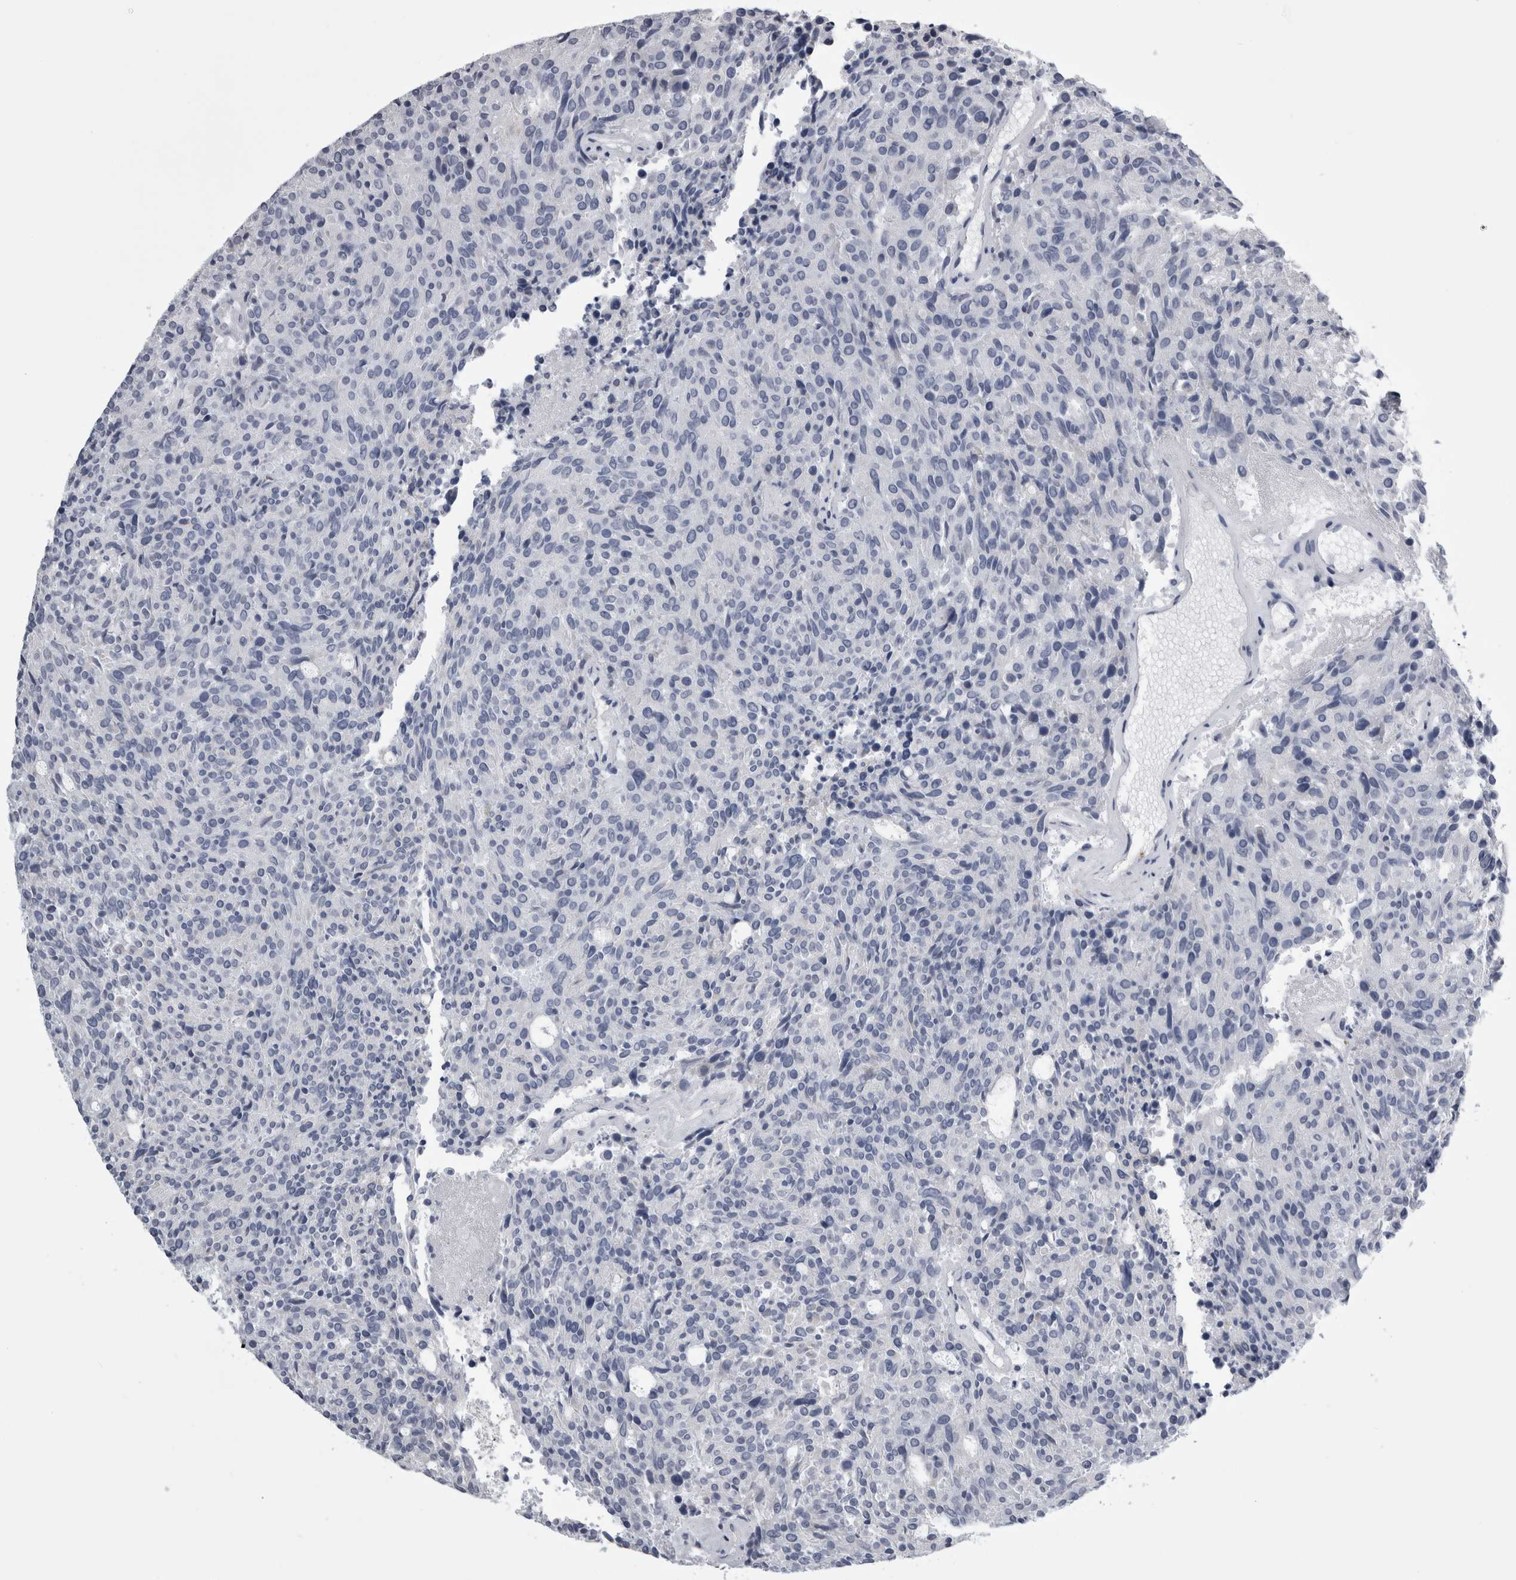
{"staining": {"intensity": "negative", "quantity": "none", "location": "none"}, "tissue": "carcinoid", "cell_type": "Tumor cells", "image_type": "cancer", "snomed": [{"axis": "morphology", "description": "Carcinoid, malignant, NOS"}, {"axis": "topography", "description": "Pancreas"}], "caption": "A micrograph of malignant carcinoid stained for a protein exhibits no brown staining in tumor cells.", "gene": "ALDH8A1", "patient": {"sex": "female", "age": 54}}